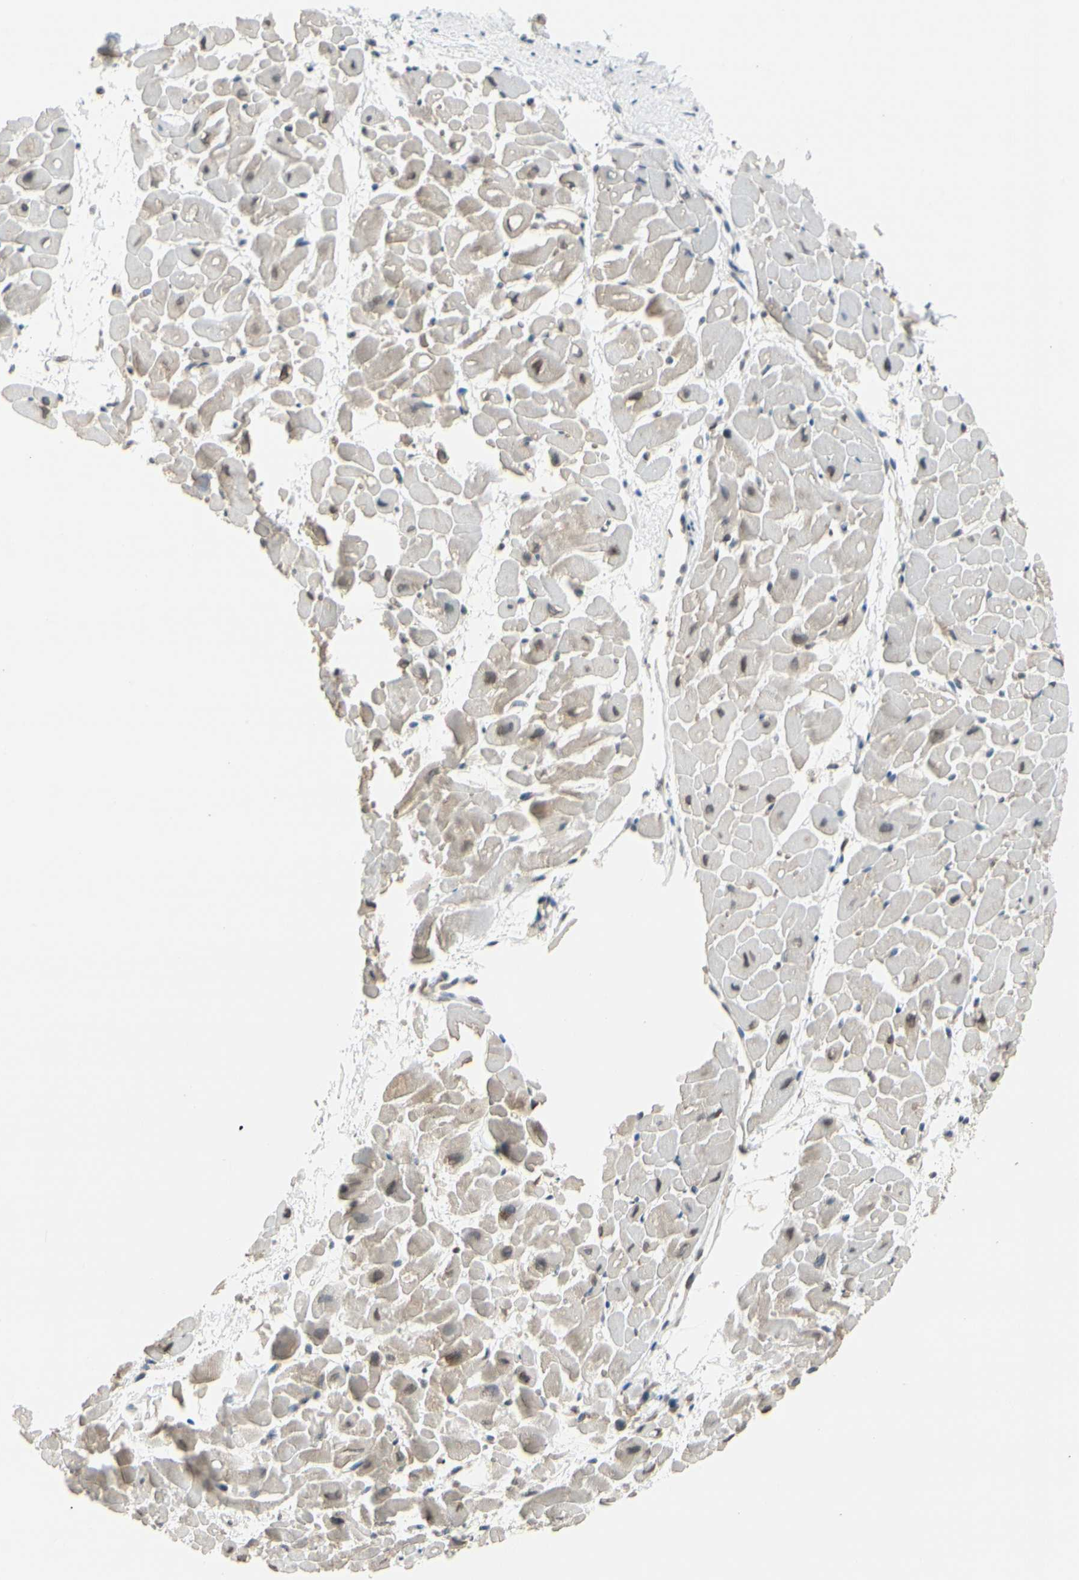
{"staining": {"intensity": "negative", "quantity": "none", "location": "none"}, "tissue": "heart muscle", "cell_type": "Cardiomyocytes", "image_type": "normal", "snomed": [{"axis": "morphology", "description": "Normal tissue, NOS"}, {"axis": "topography", "description": "Heart"}], "caption": "Immunohistochemistry (IHC) of benign heart muscle demonstrates no staining in cardiomyocytes.", "gene": "GYPC", "patient": {"sex": "male", "age": 45}}